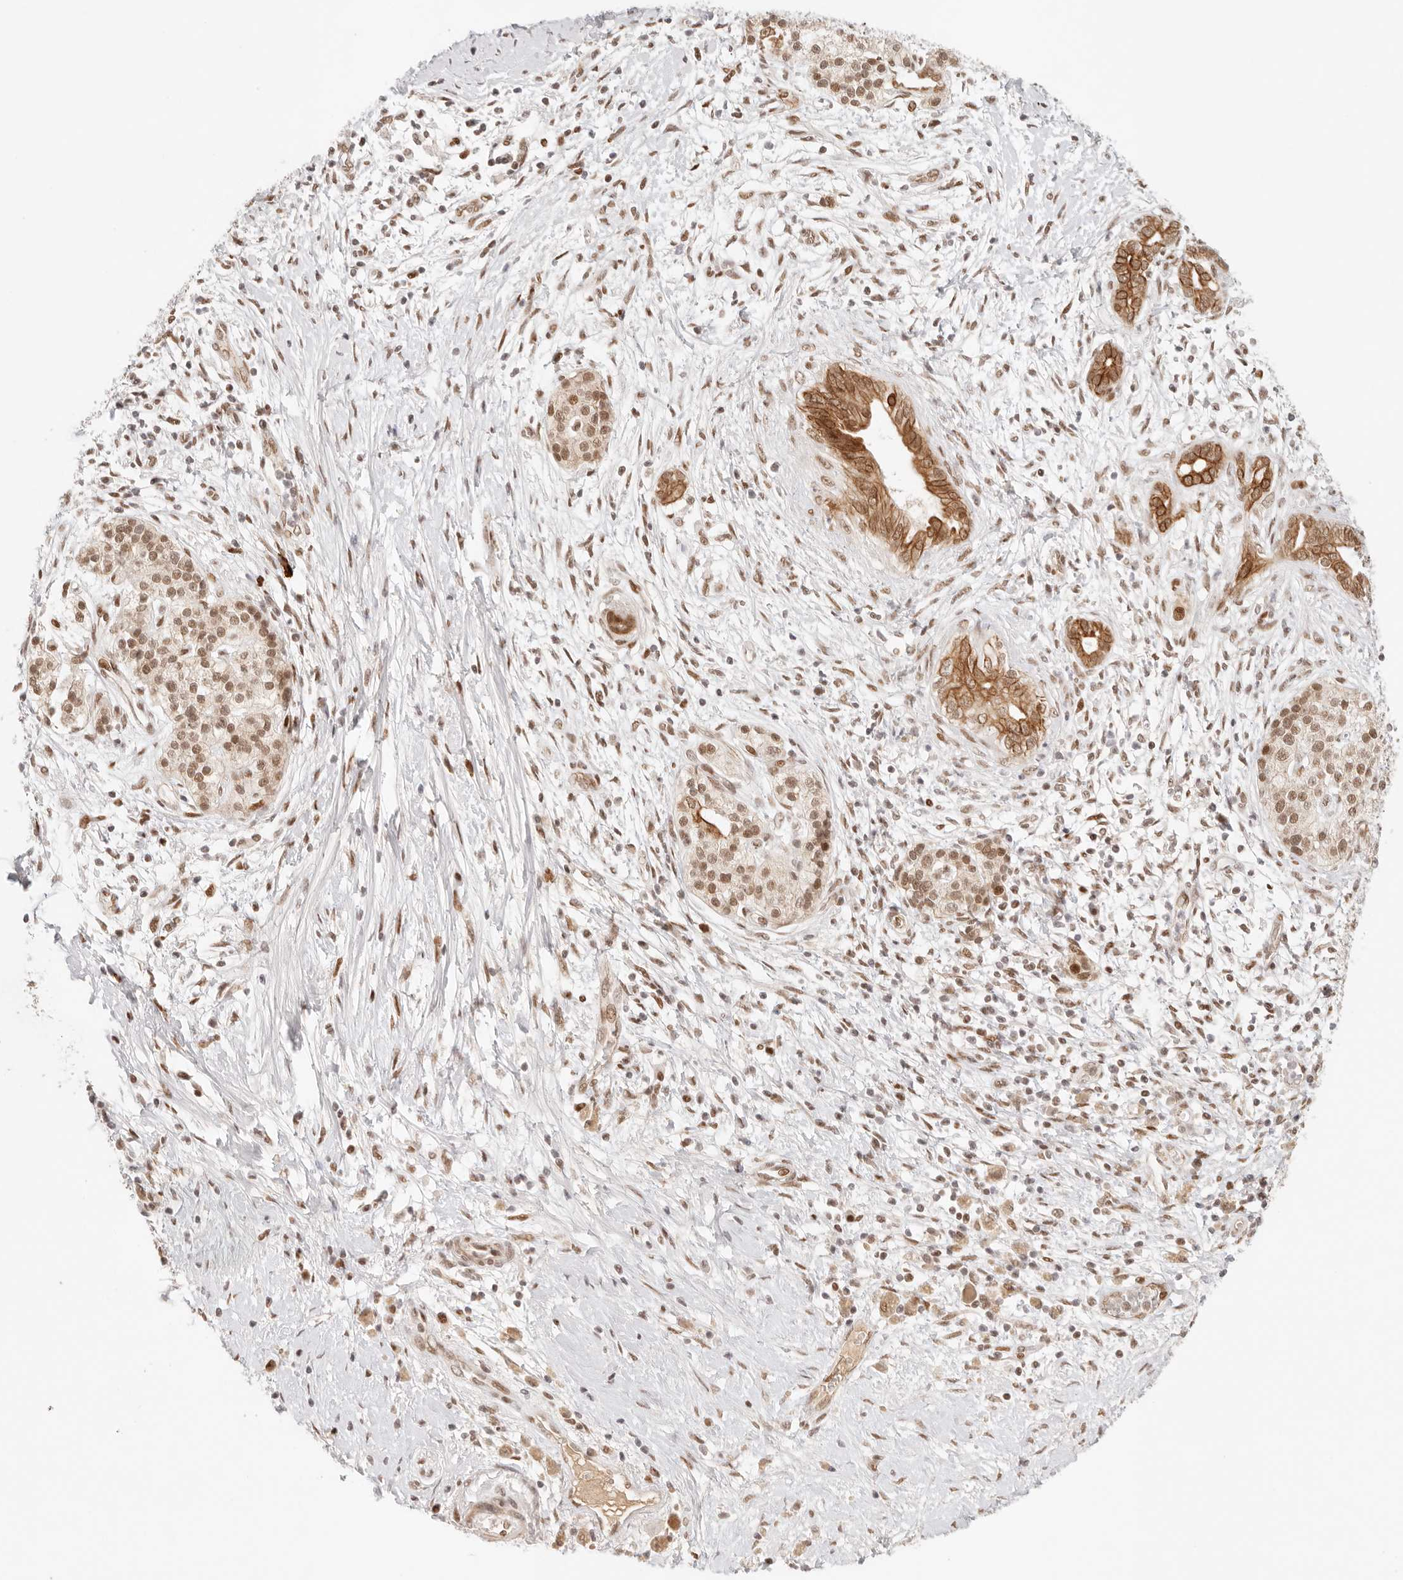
{"staining": {"intensity": "moderate", "quantity": ">75%", "location": "cytoplasmic/membranous"}, "tissue": "pancreatic cancer", "cell_type": "Tumor cells", "image_type": "cancer", "snomed": [{"axis": "morphology", "description": "Adenocarcinoma, NOS"}, {"axis": "topography", "description": "Pancreas"}], "caption": "The immunohistochemical stain labels moderate cytoplasmic/membranous positivity in tumor cells of pancreatic adenocarcinoma tissue.", "gene": "HOXC5", "patient": {"sex": "male", "age": 58}}